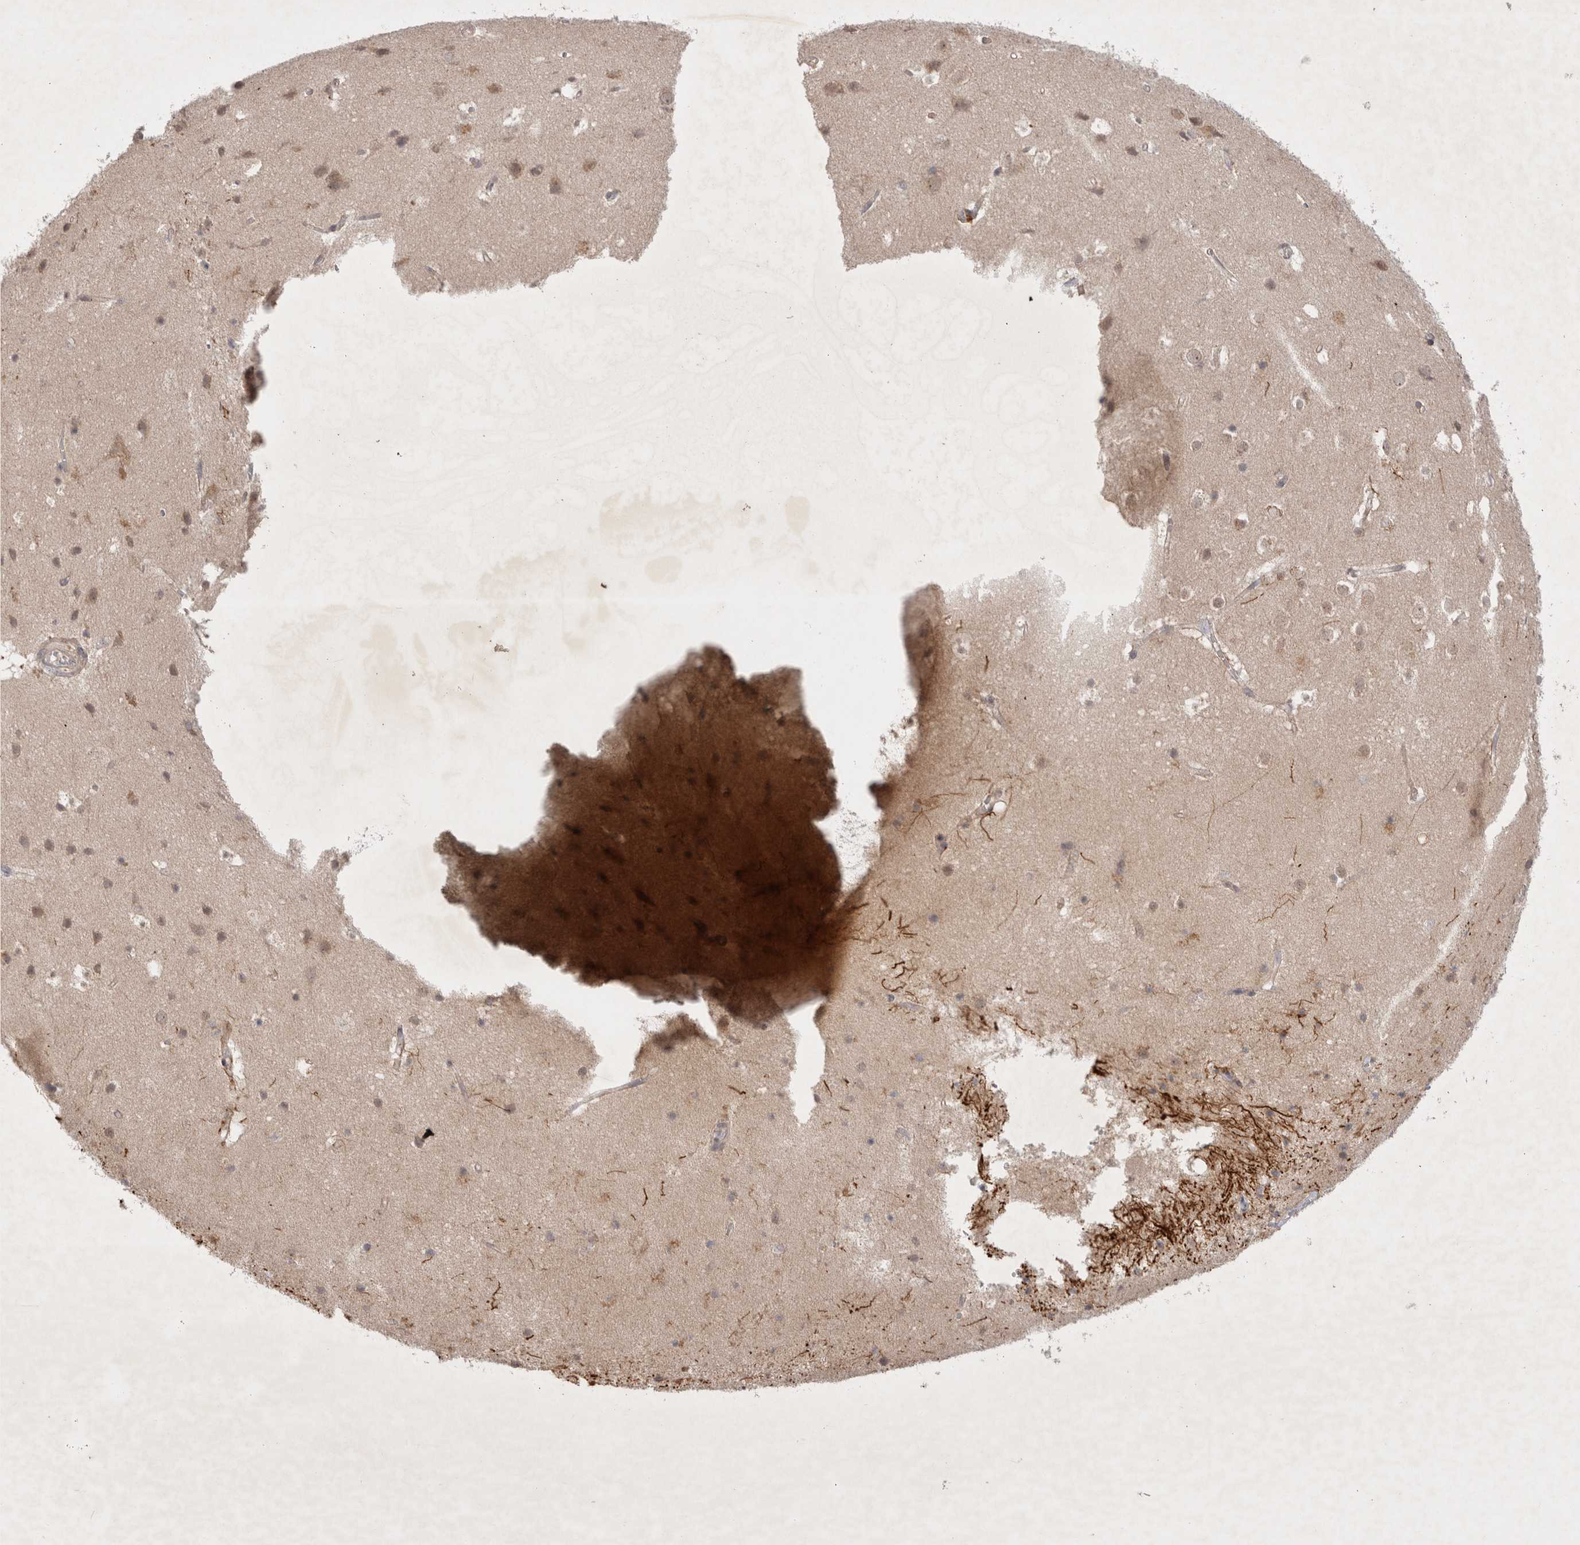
{"staining": {"intensity": "negative", "quantity": "none", "location": "none"}, "tissue": "cerebral cortex", "cell_type": "Endothelial cells", "image_type": "normal", "snomed": [{"axis": "morphology", "description": "Normal tissue, NOS"}, {"axis": "topography", "description": "Cerebral cortex"}], "caption": "An image of cerebral cortex stained for a protein exhibits no brown staining in endothelial cells.", "gene": "PTPDC1", "patient": {"sex": "male", "age": 54}}